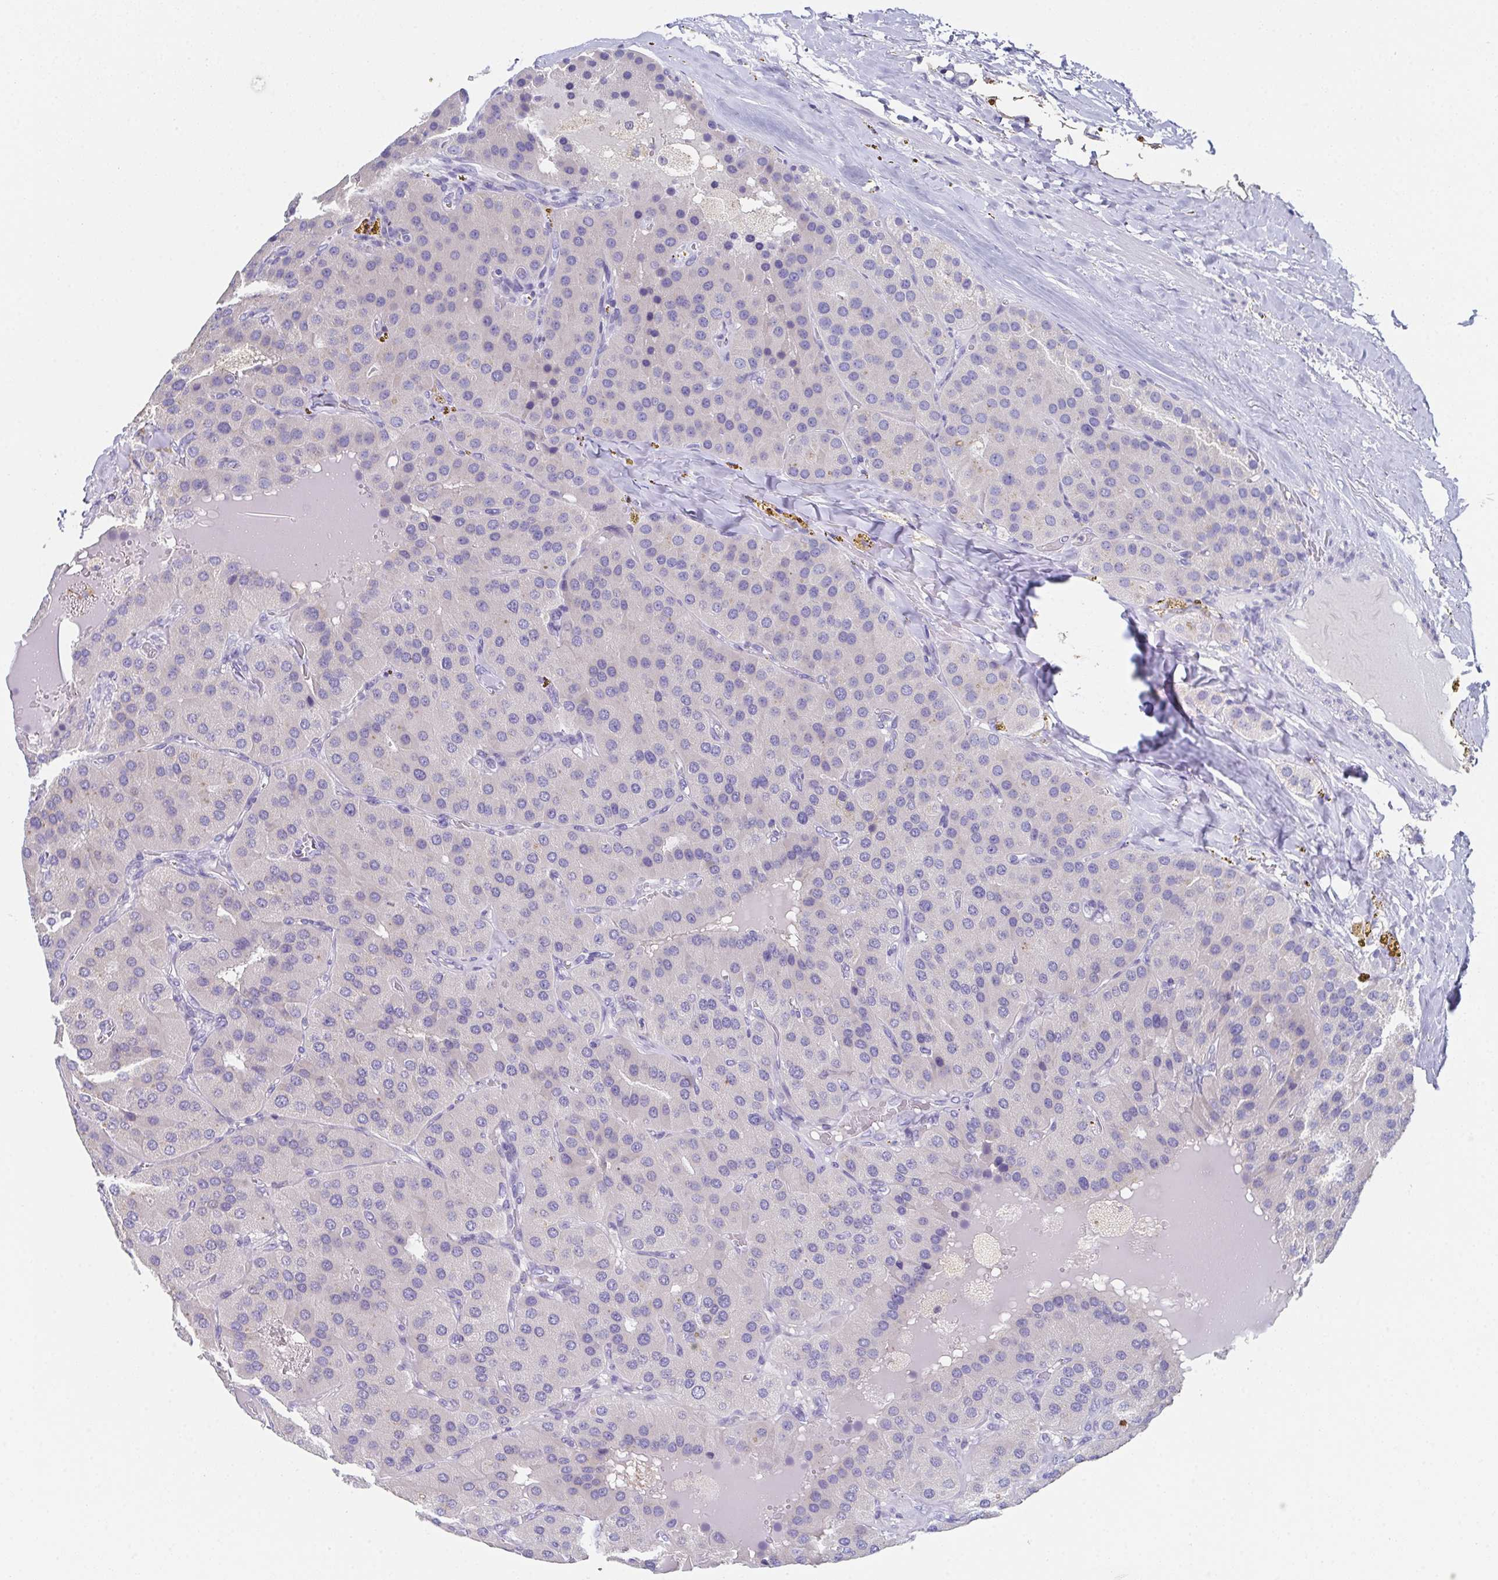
{"staining": {"intensity": "negative", "quantity": "none", "location": "none"}, "tissue": "parathyroid gland", "cell_type": "Glandular cells", "image_type": "normal", "snomed": [{"axis": "morphology", "description": "Normal tissue, NOS"}, {"axis": "morphology", "description": "Adenoma, NOS"}, {"axis": "topography", "description": "Parathyroid gland"}], "caption": "Normal parathyroid gland was stained to show a protein in brown. There is no significant staining in glandular cells. (DAB (3,3'-diaminobenzidine) immunohistochemistry, high magnification).", "gene": "SSC4D", "patient": {"sex": "female", "age": 86}}